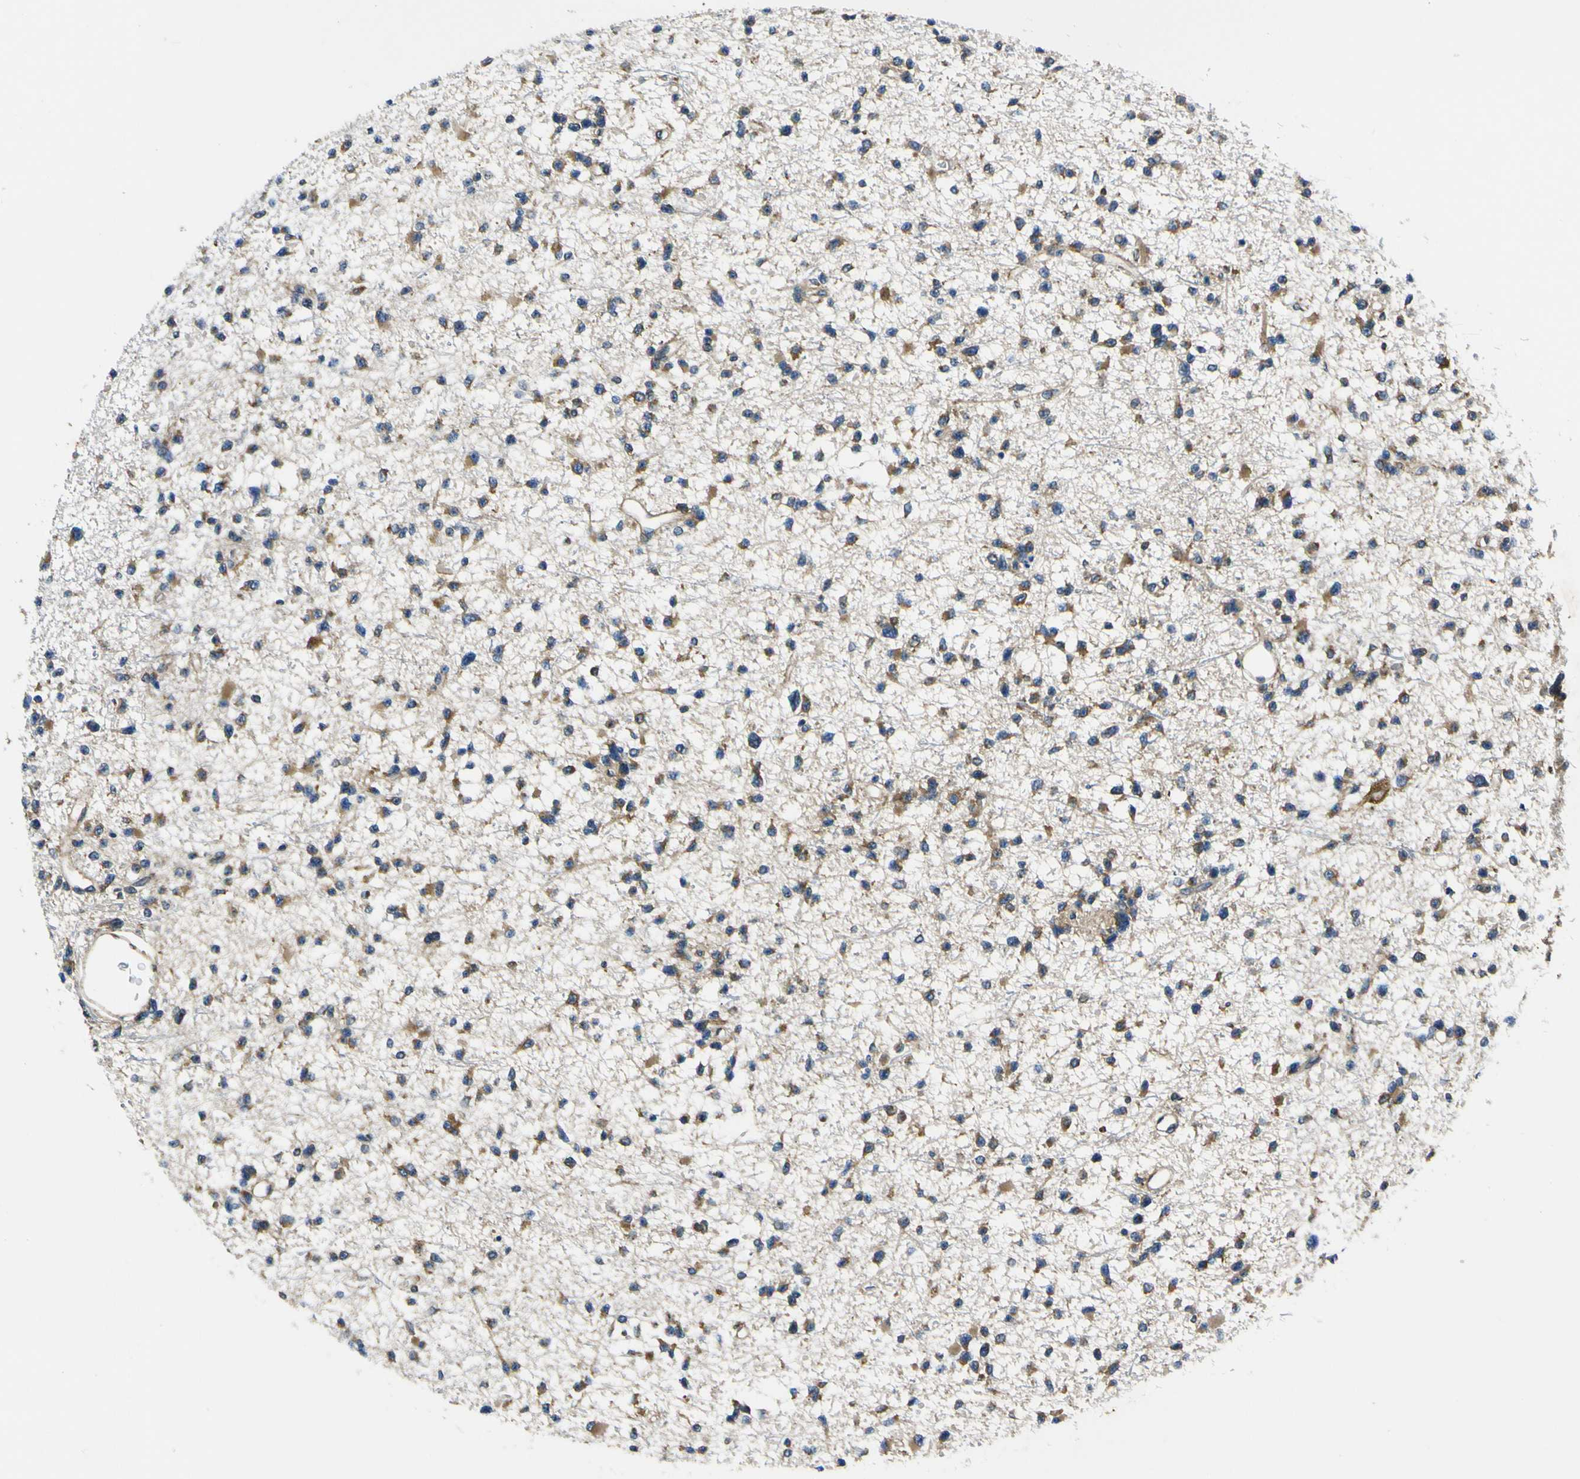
{"staining": {"intensity": "moderate", "quantity": ">75%", "location": "cytoplasmic/membranous"}, "tissue": "glioma", "cell_type": "Tumor cells", "image_type": "cancer", "snomed": [{"axis": "morphology", "description": "Glioma, malignant, Low grade"}, {"axis": "topography", "description": "Brain"}], "caption": "This micrograph exhibits malignant glioma (low-grade) stained with IHC to label a protein in brown. The cytoplasmic/membranous of tumor cells show moderate positivity for the protein. Nuclei are counter-stained blue.", "gene": "RPSA", "patient": {"sex": "female", "age": 22}}